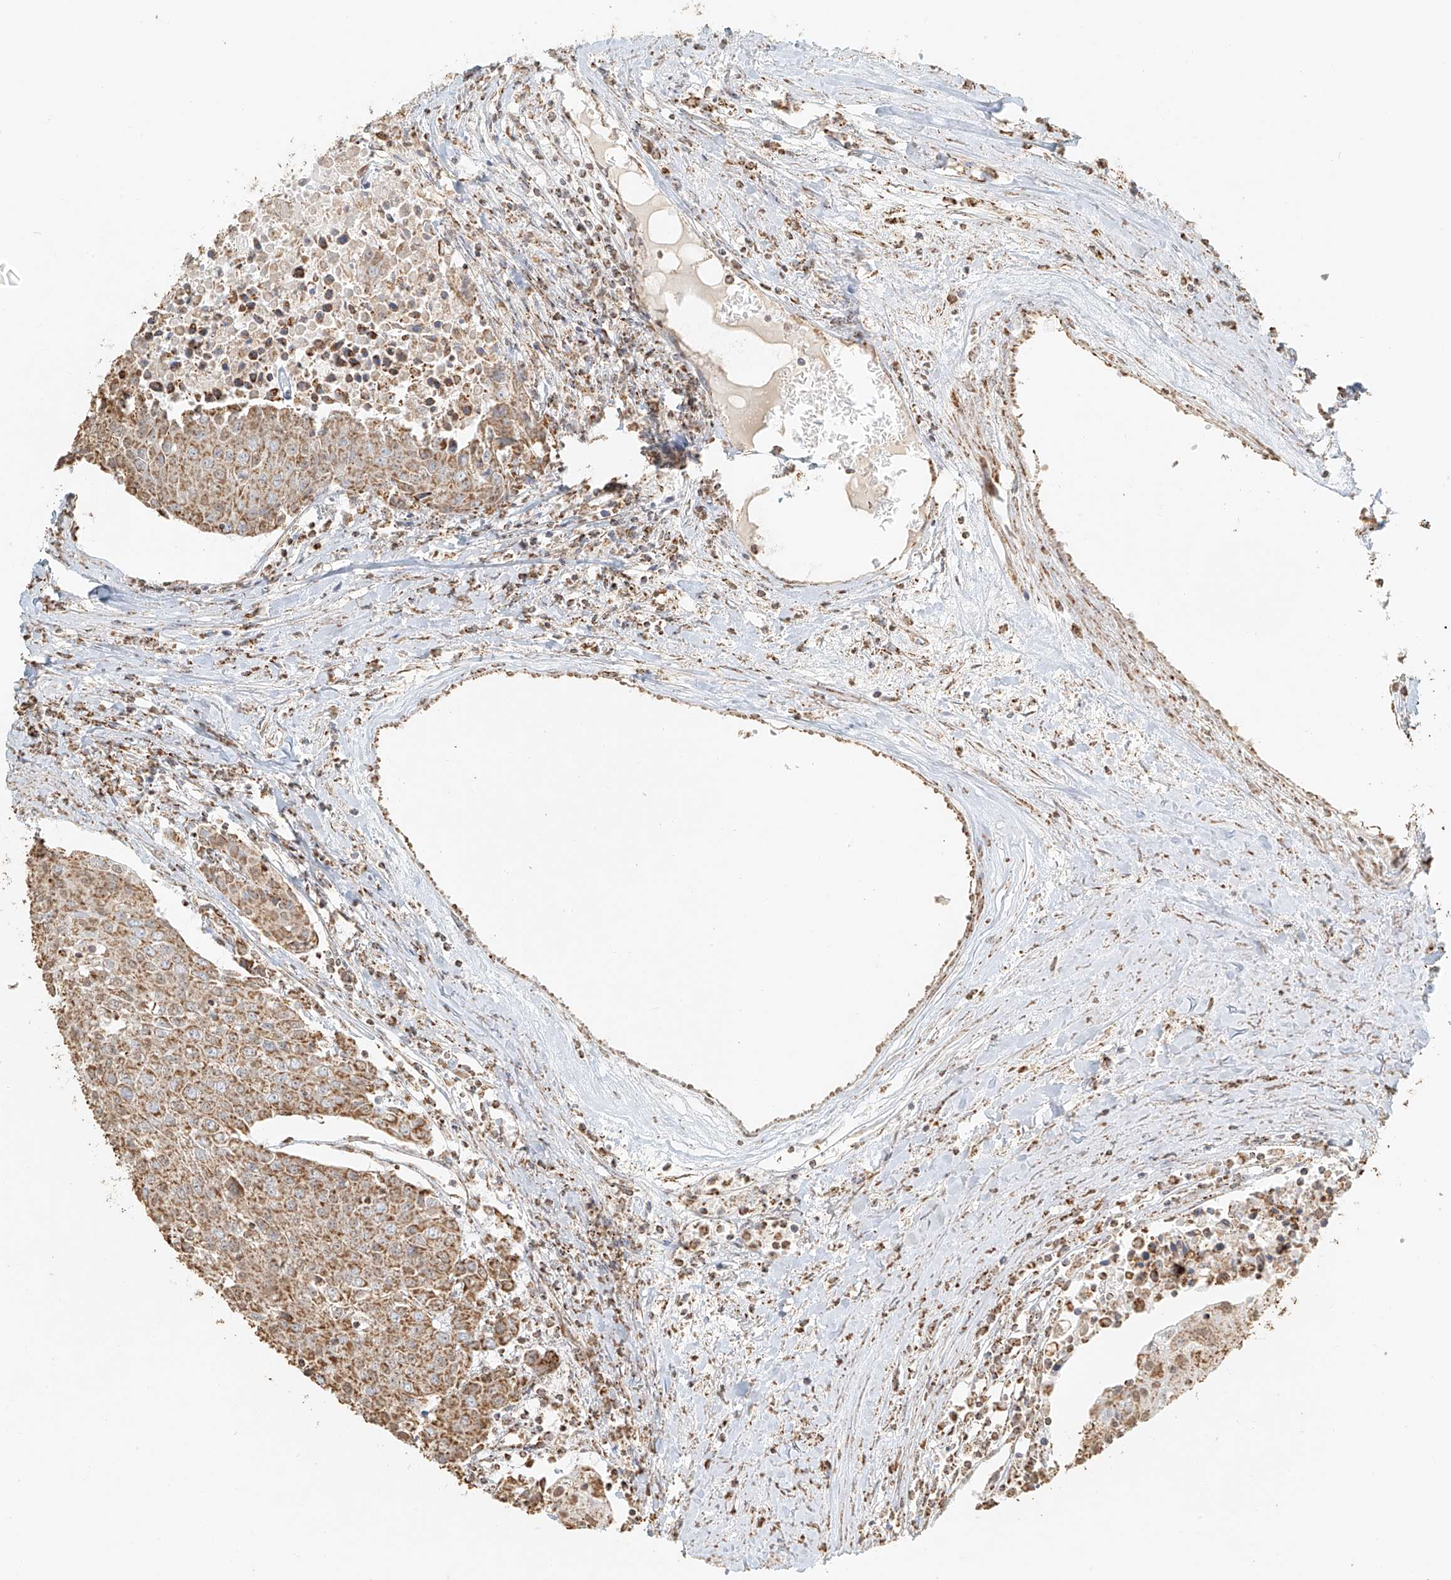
{"staining": {"intensity": "moderate", "quantity": ">75%", "location": "cytoplasmic/membranous"}, "tissue": "urothelial cancer", "cell_type": "Tumor cells", "image_type": "cancer", "snomed": [{"axis": "morphology", "description": "Urothelial carcinoma, High grade"}, {"axis": "topography", "description": "Urinary bladder"}], "caption": "Protein expression analysis of urothelial carcinoma (high-grade) shows moderate cytoplasmic/membranous staining in approximately >75% of tumor cells.", "gene": "MIPEP", "patient": {"sex": "female", "age": 85}}